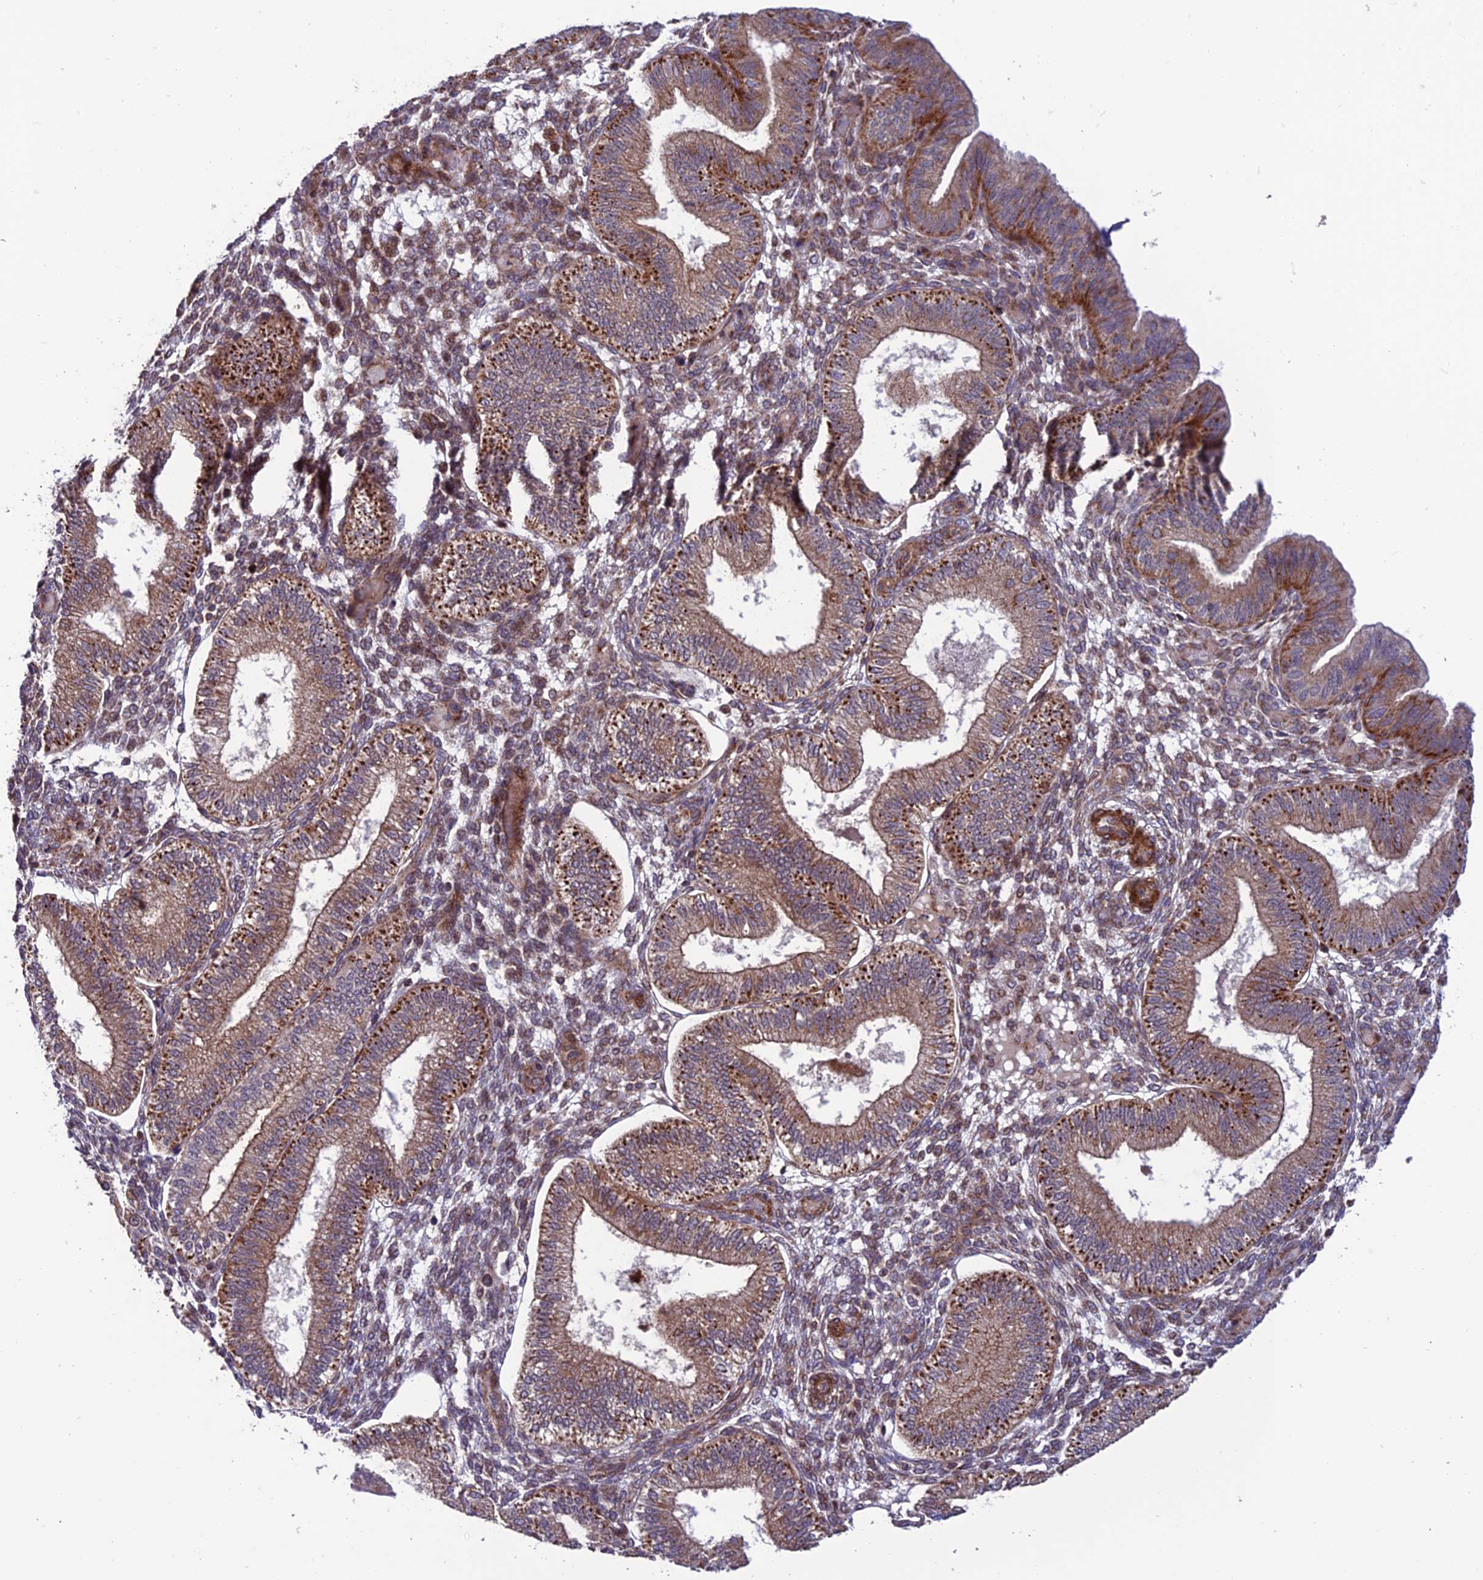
{"staining": {"intensity": "weak", "quantity": "25%-75%", "location": "cytoplasmic/membranous"}, "tissue": "endometrium", "cell_type": "Cells in endometrial stroma", "image_type": "normal", "snomed": [{"axis": "morphology", "description": "Normal tissue, NOS"}, {"axis": "topography", "description": "Endometrium"}], "caption": "Immunohistochemical staining of unremarkable endometrium reveals 25%-75% levels of weak cytoplasmic/membranous protein staining in approximately 25%-75% of cells in endometrial stroma.", "gene": "TNIP3", "patient": {"sex": "female", "age": 39}}